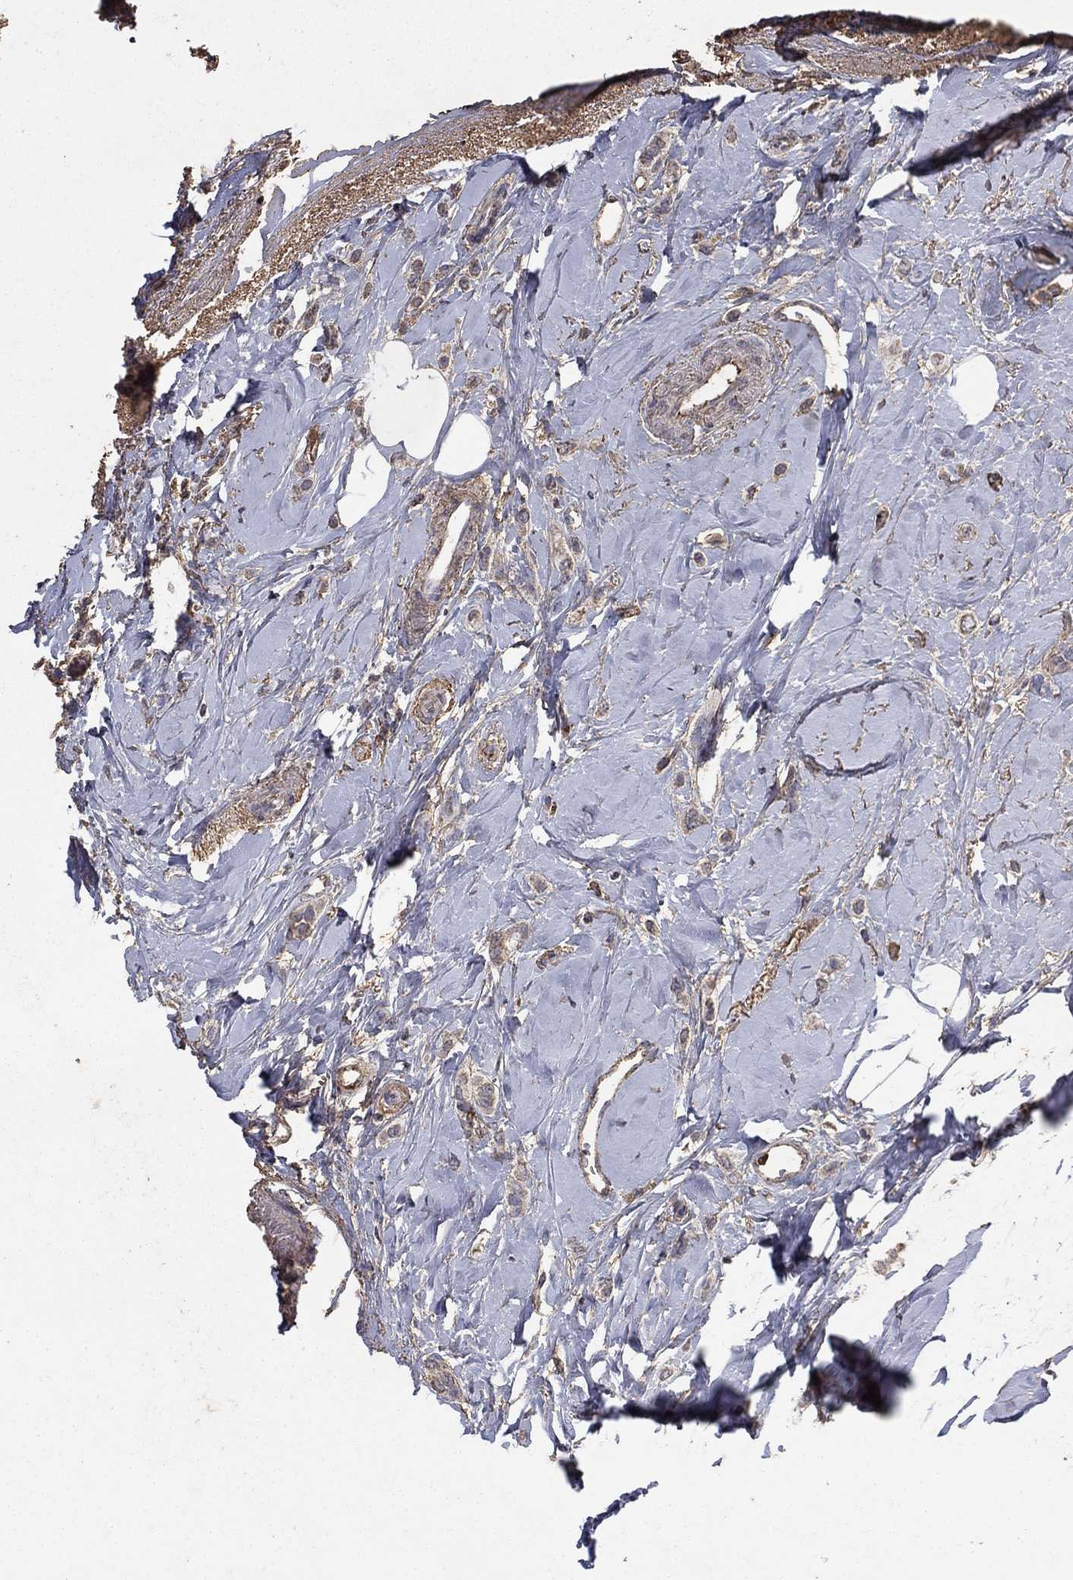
{"staining": {"intensity": "strong", "quantity": "25%-75%", "location": "cytoplasmic/membranous,nuclear"}, "tissue": "breast cancer", "cell_type": "Tumor cells", "image_type": "cancer", "snomed": [{"axis": "morphology", "description": "Lobular carcinoma"}, {"axis": "topography", "description": "Breast"}], "caption": "A high-resolution image shows immunohistochemistry staining of breast cancer, which shows strong cytoplasmic/membranous and nuclear expression in approximately 25%-75% of tumor cells.", "gene": "CD24", "patient": {"sex": "female", "age": 66}}